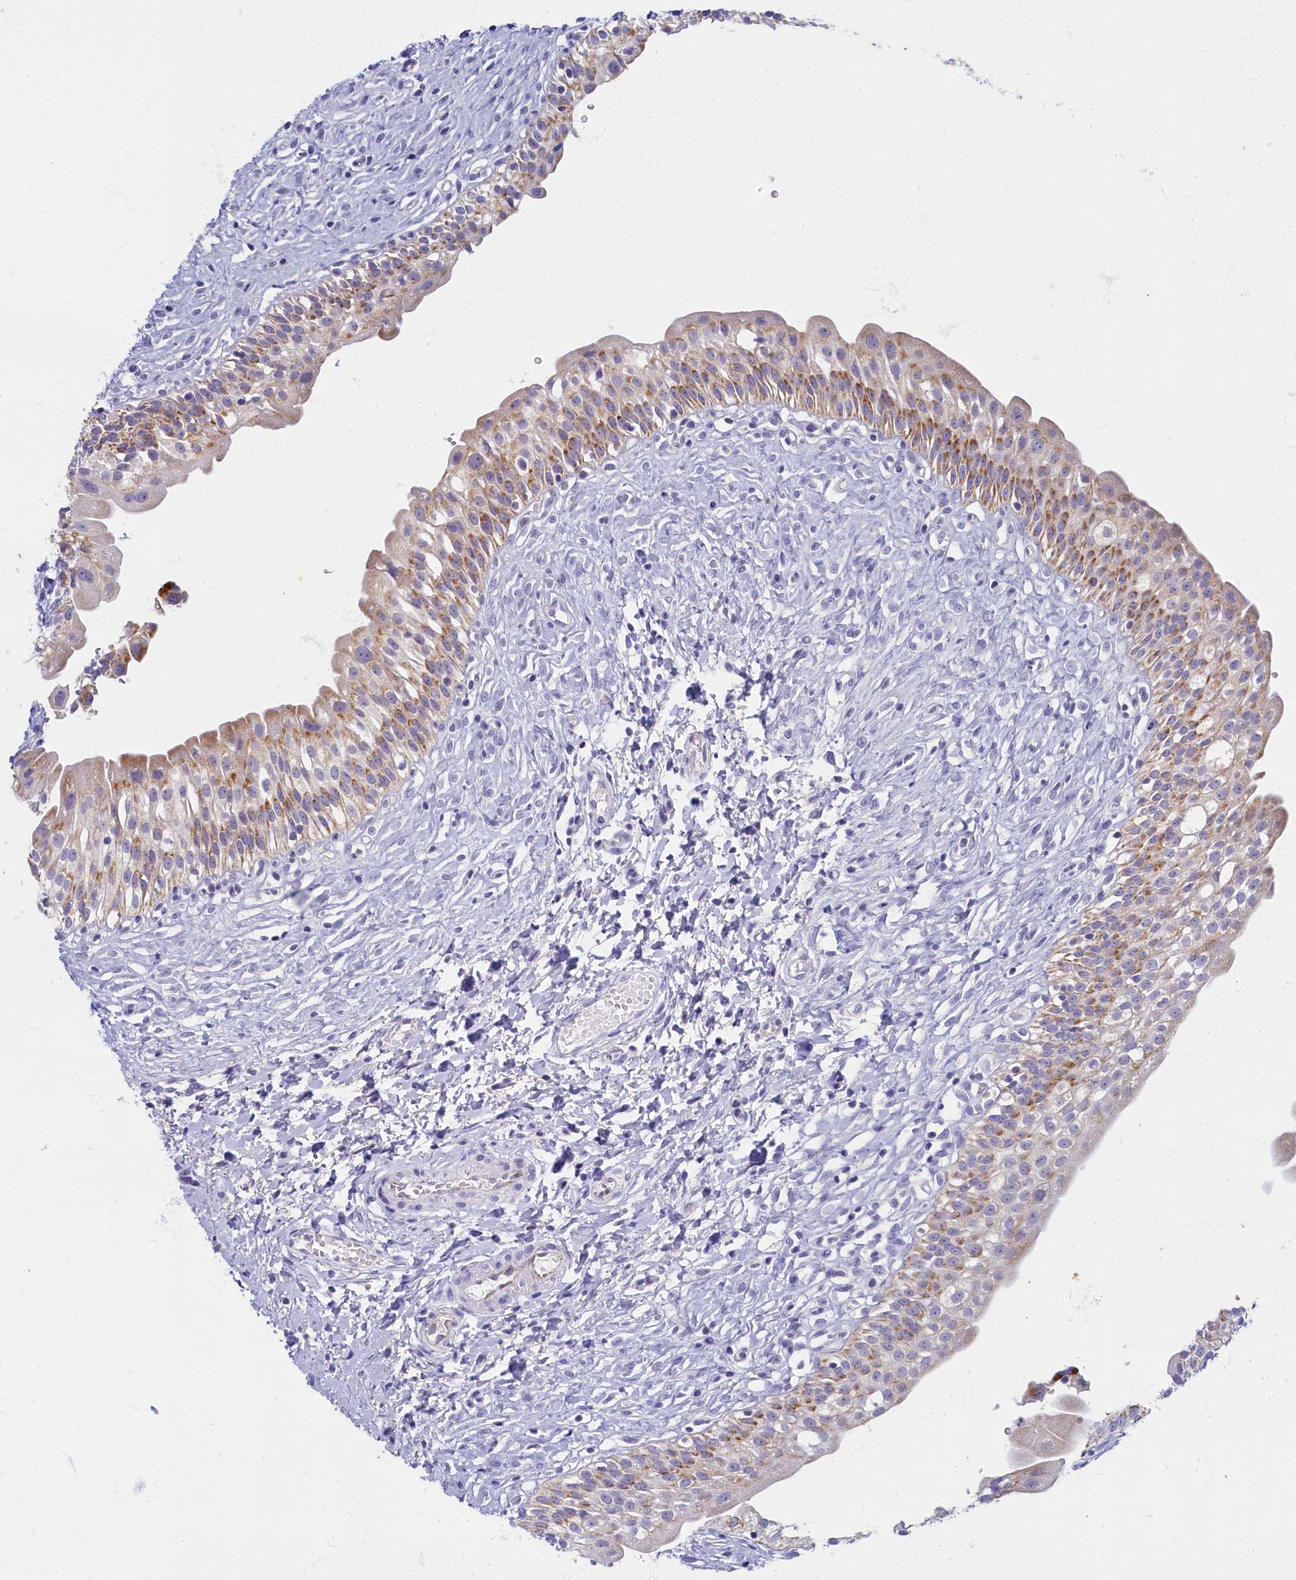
{"staining": {"intensity": "moderate", "quantity": "25%-75%", "location": "cytoplasmic/membranous"}, "tissue": "urinary bladder", "cell_type": "Urothelial cells", "image_type": "normal", "snomed": [{"axis": "morphology", "description": "Normal tissue, NOS"}, {"axis": "topography", "description": "Urinary bladder"}], "caption": "Urothelial cells exhibit medium levels of moderate cytoplasmic/membranous expression in about 25%-75% of cells in benign human urinary bladder.", "gene": "OCIAD2", "patient": {"sex": "male", "age": 51}}